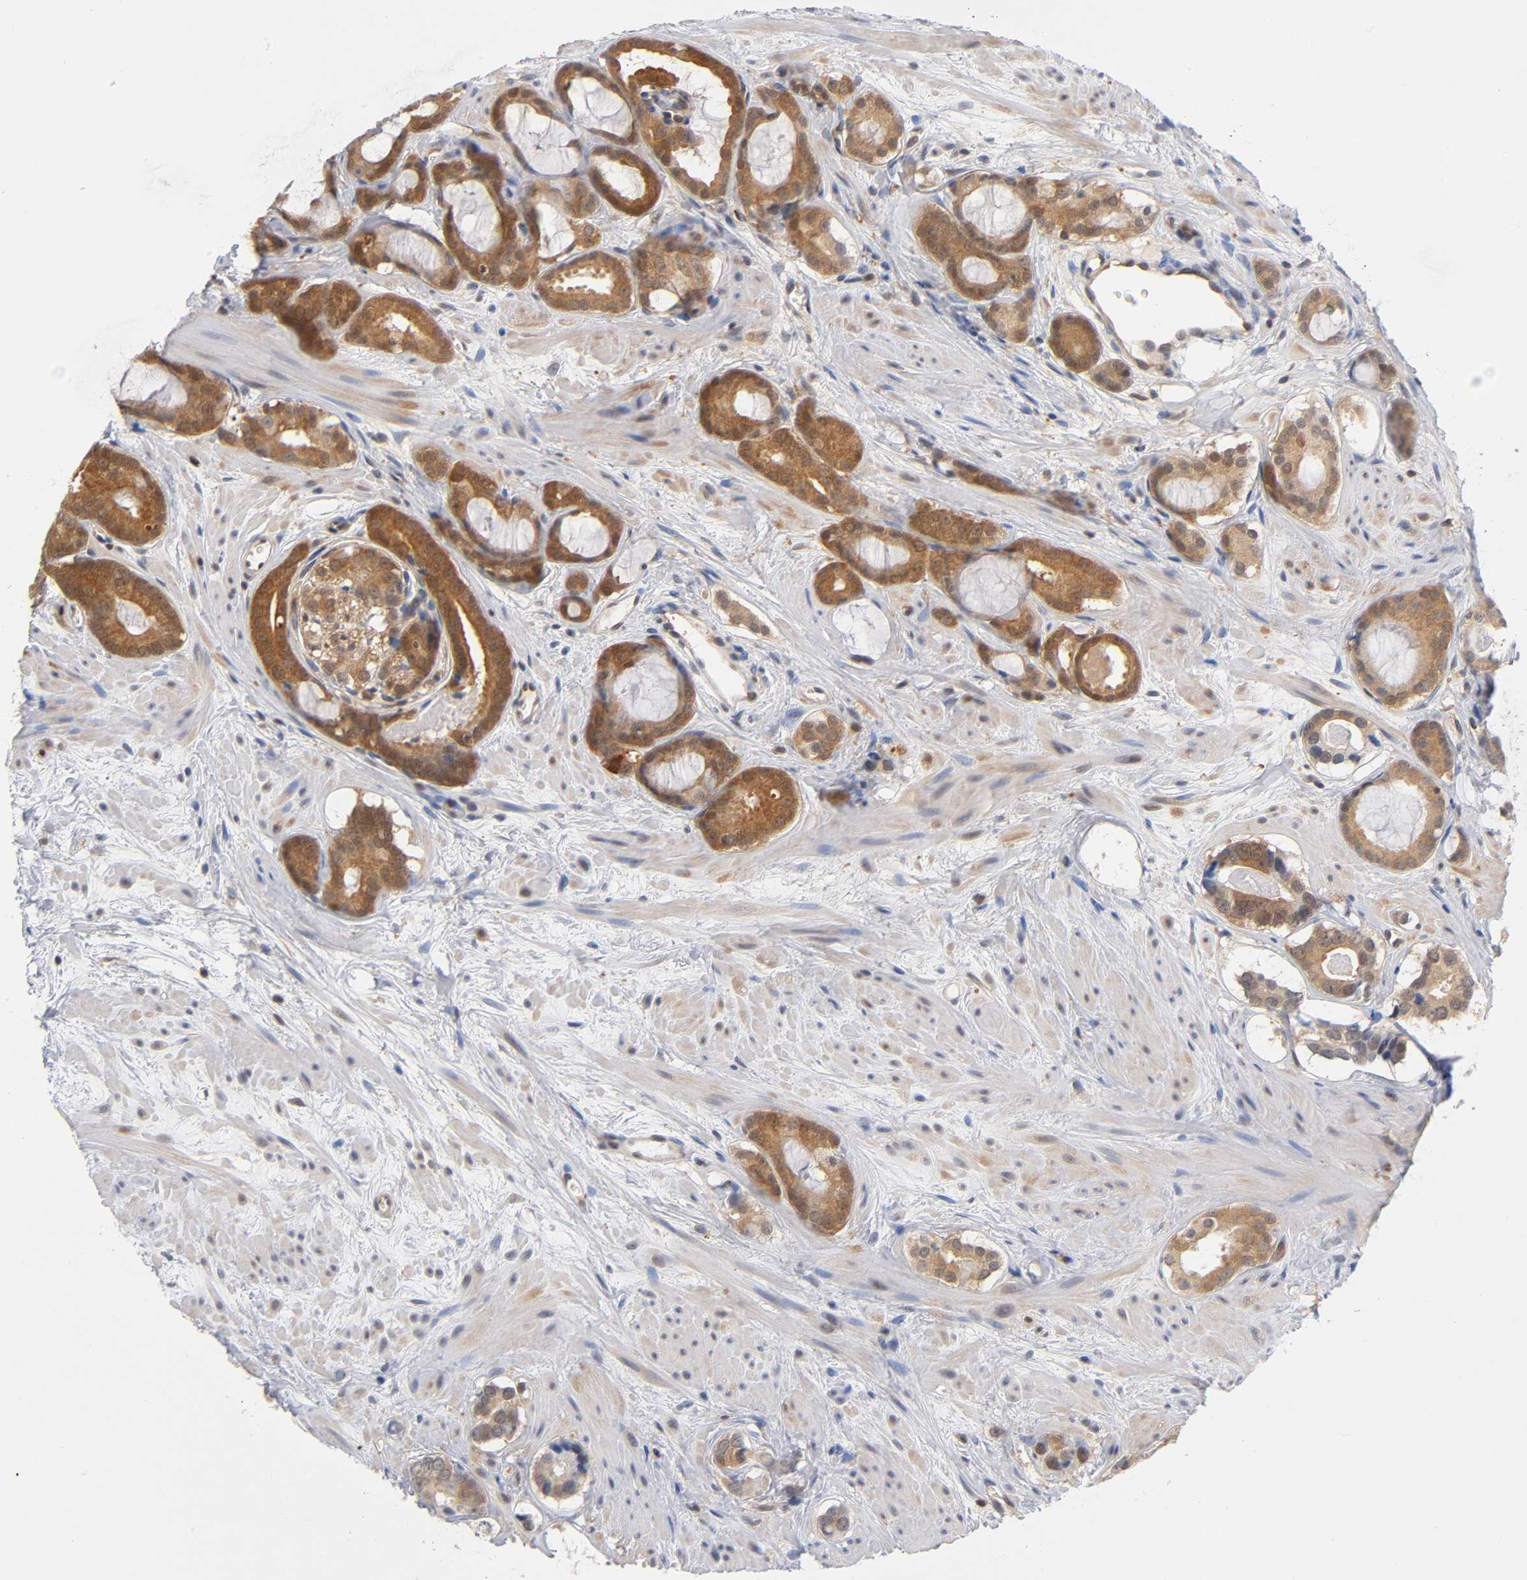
{"staining": {"intensity": "strong", "quantity": ">75%", "location": "cytoplasmic/membranous"}, "tissue": "prostate cancer", "cell_type": "Tumor cells", "image_type": "cancer", "snomed": [{"axis": "morphology", "description": "Adenocarcinoma, Low grade"}, {"axis": "topography", "description": "Prostate"}], "caption": "Prostate cancer tissue demonstrates strong cytoplasmic/membranous staining in about >75% of tumor cells, visualized by immunohistochemistry. (DAB (3,3'-diaminobenzidine) = brown stain, brightfield microscopy at high magnification).", "gene": "DFFB", "patient": {"sex": "male", "age": 57}}